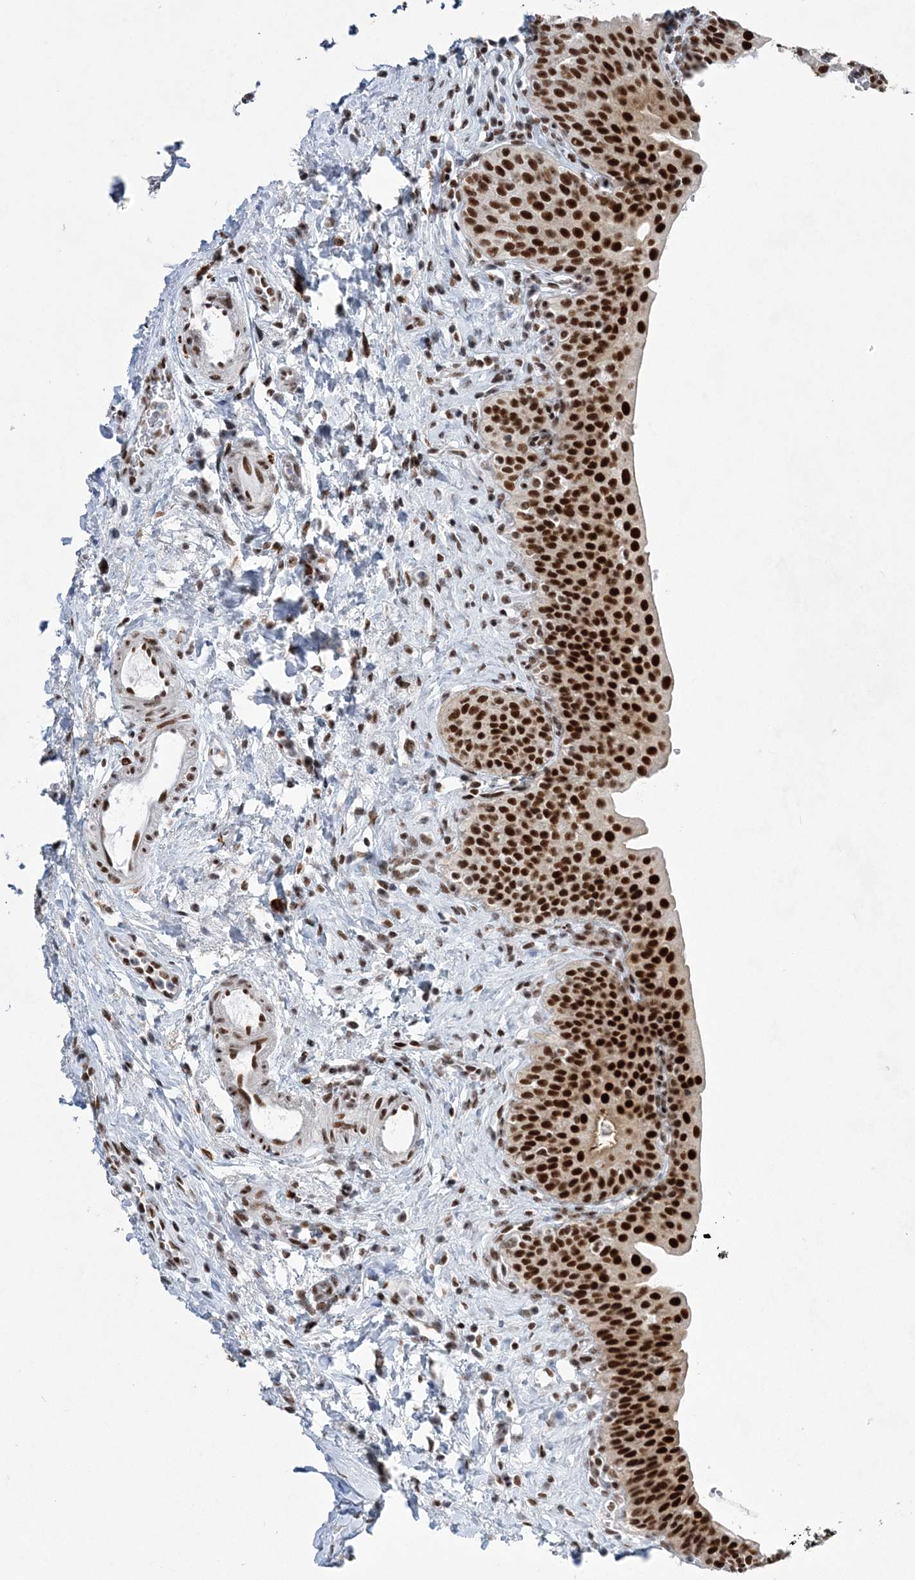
{"staining": {"intensity": "strong", "quantity": ">75%", "location": "nuclear"}, "tissue": "urinary bladder", "cell_type": "Urothelial cells", "image_type": "normal", "snomed": [{"axis": "morphology", "description": "Normal tissue, NOS"}, {"axis": "topography", "description": "Urinary bladder"}], "caption": "Immunohistochemical staining of unremarkable urinary bladder exhibits >75% levels of strong nuclear protein expression in about >75% of urothelial cells.", "gene": "ZBTB7A", "patient": {"sex": "male", "age": 83}}